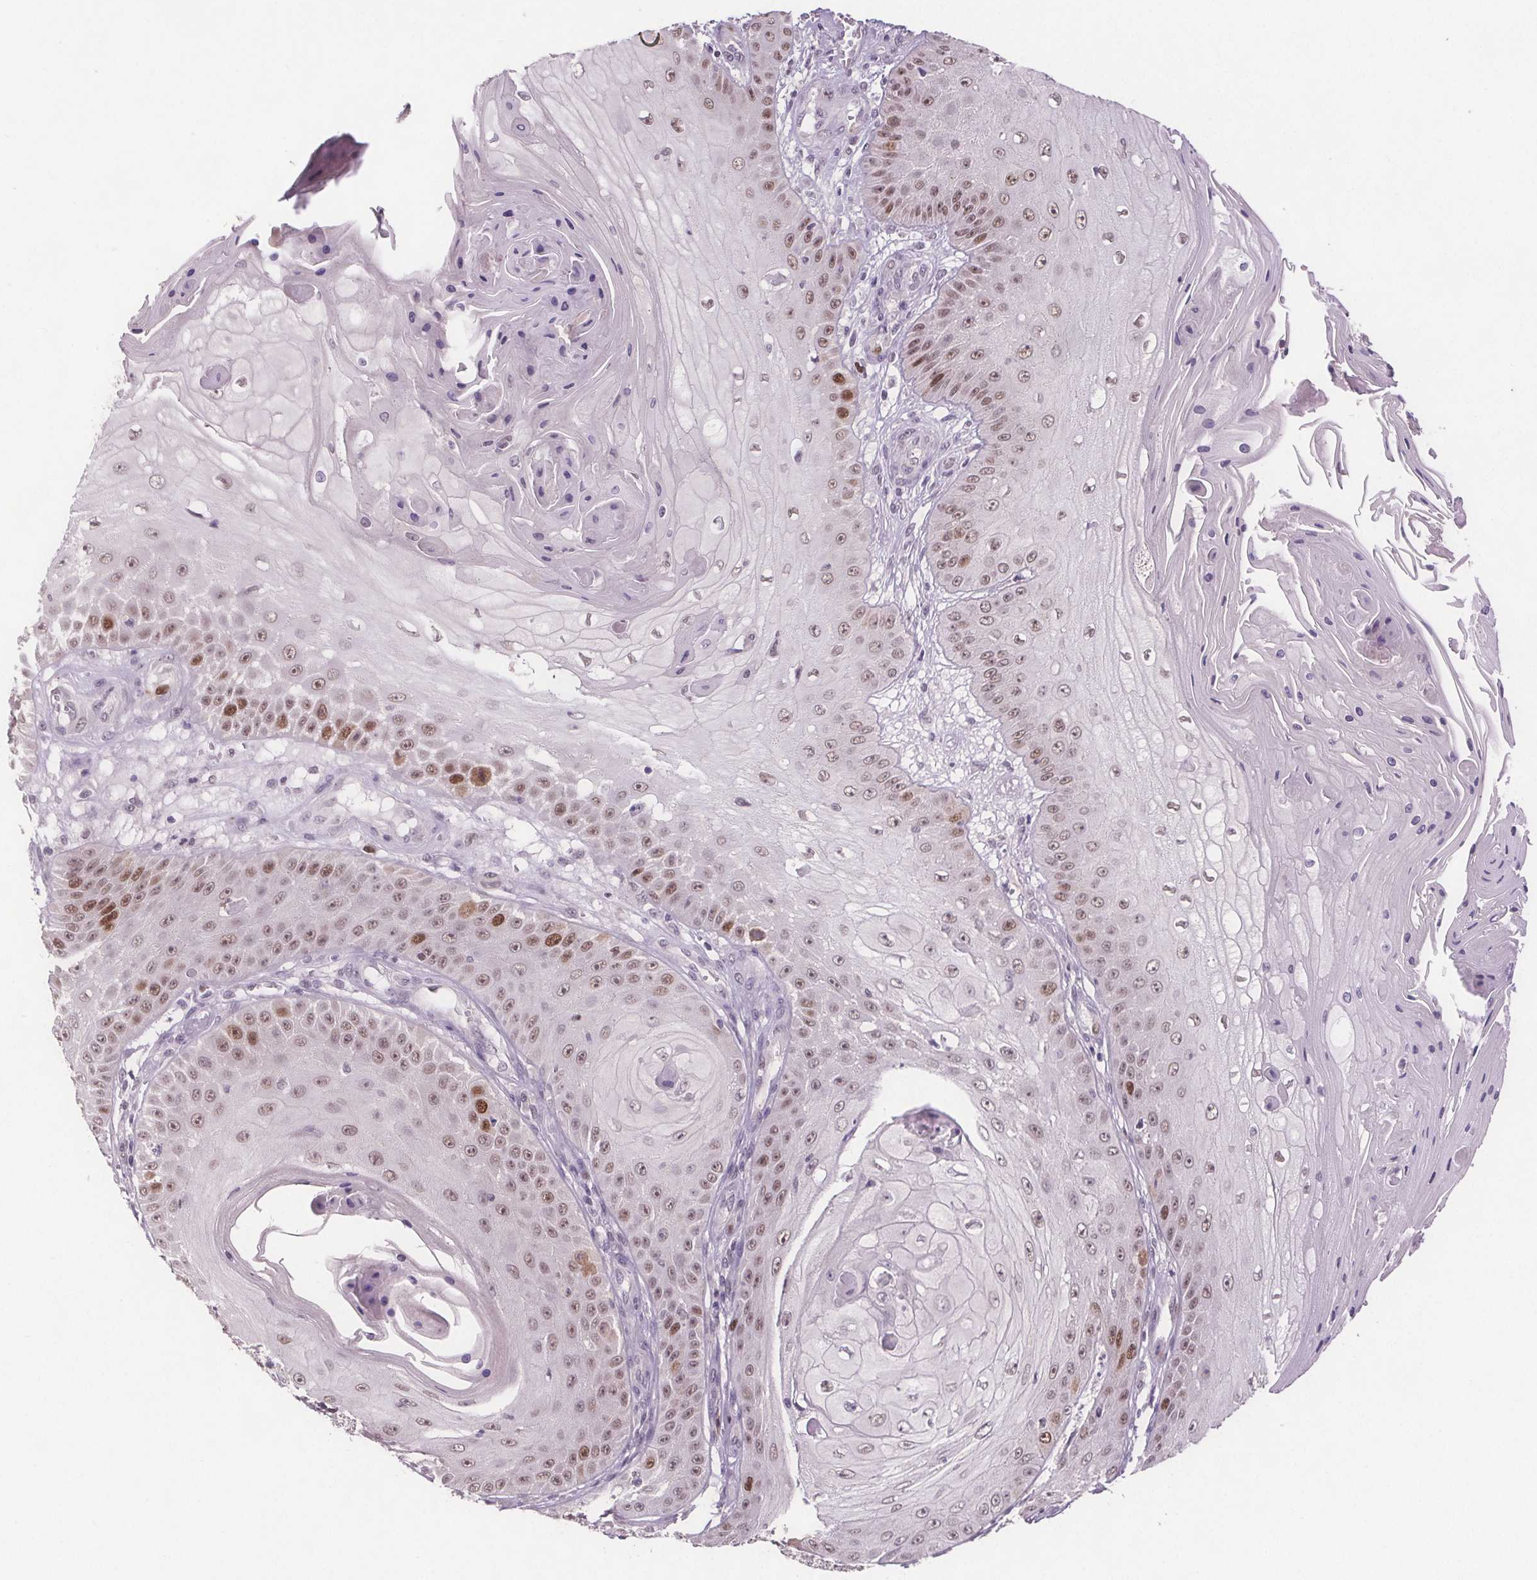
{"staining": {"intensity": "moderate", "quantity": "25%-75%", "location": "nuclear"}, "tissue": "skin cancer", "cell_type": "Tumor cells", "image_type": "cancer", "snomed": [{"axis": "morphology", "description": "Squamous cell carcinoma, NOS"}, {"axis": "topography", "description": "Skin"}], "caption": "The immunohistochemical stain shows moderate nuclear staining in tumor cells of squamous cell carcinoma (skin) tissue. Immunohistochemistry (ihc) stains the protein in brown and the nuclei are stained blue.", "gene": "CENPF", "patient": {"sex": "male", "age": 70}}